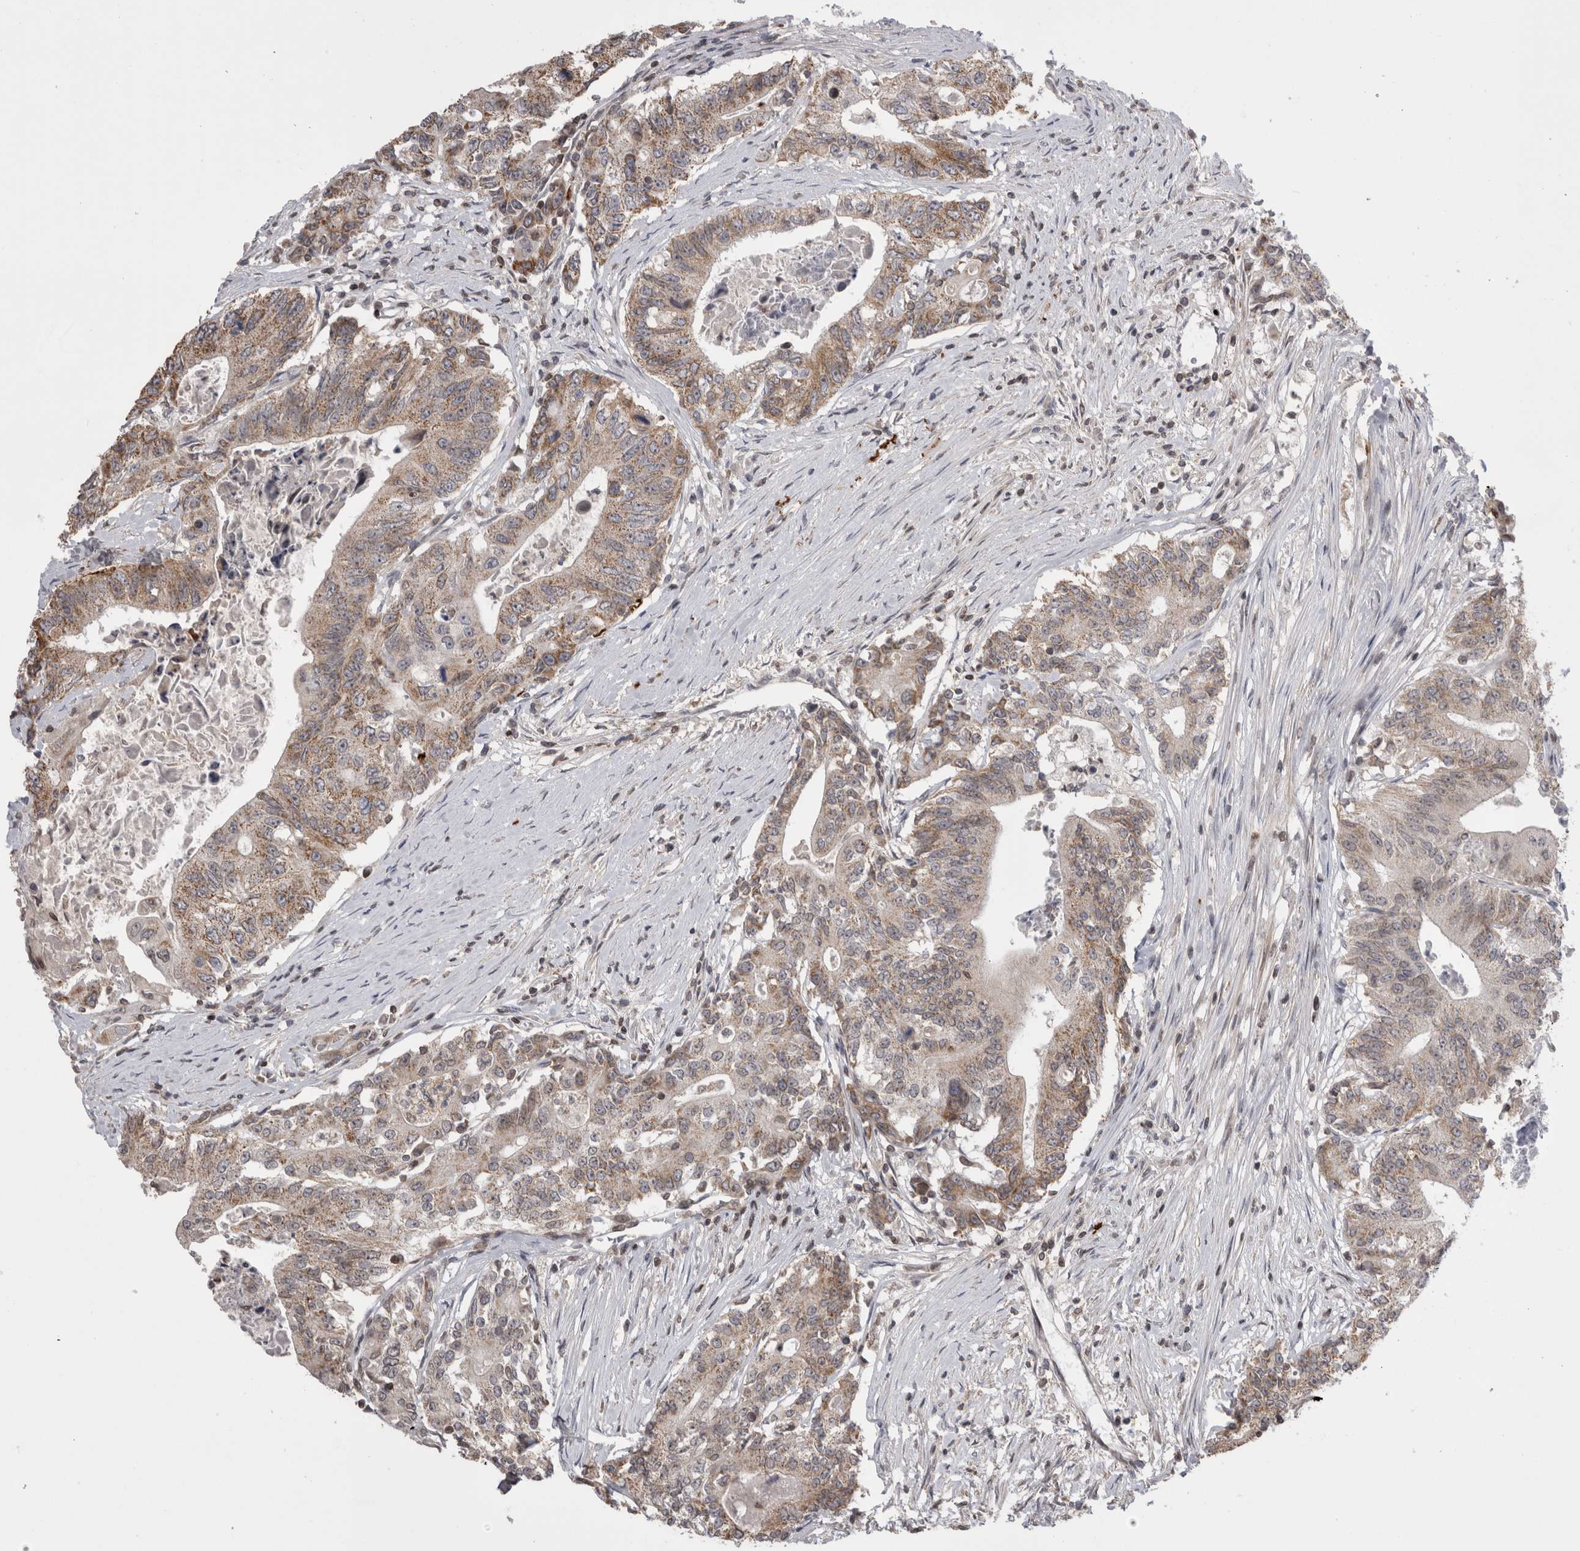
{"staining": {"intensity": "weak", "quantity": ">75%", "location": "cytoplasmic/membranous"}, "tissue": "colorectal cancer", "cell_type": "Tumor cells", "image_type": "cancer", "snomed": [{"axis": "morphology", "description": "Adenocarcinoma, NOS"}, {"axis": "topography", "description": "Colon"}], "caption": "A low amount of weak cytoplasmic/membranous expression is appreciated in approximately >75% of tumor cells in colorectal cancer (adenocarcinoma) tissue. Nuclei are stained in blue.", "gene": "DARS2", "patient": {"sex": "female", "age": 77}}